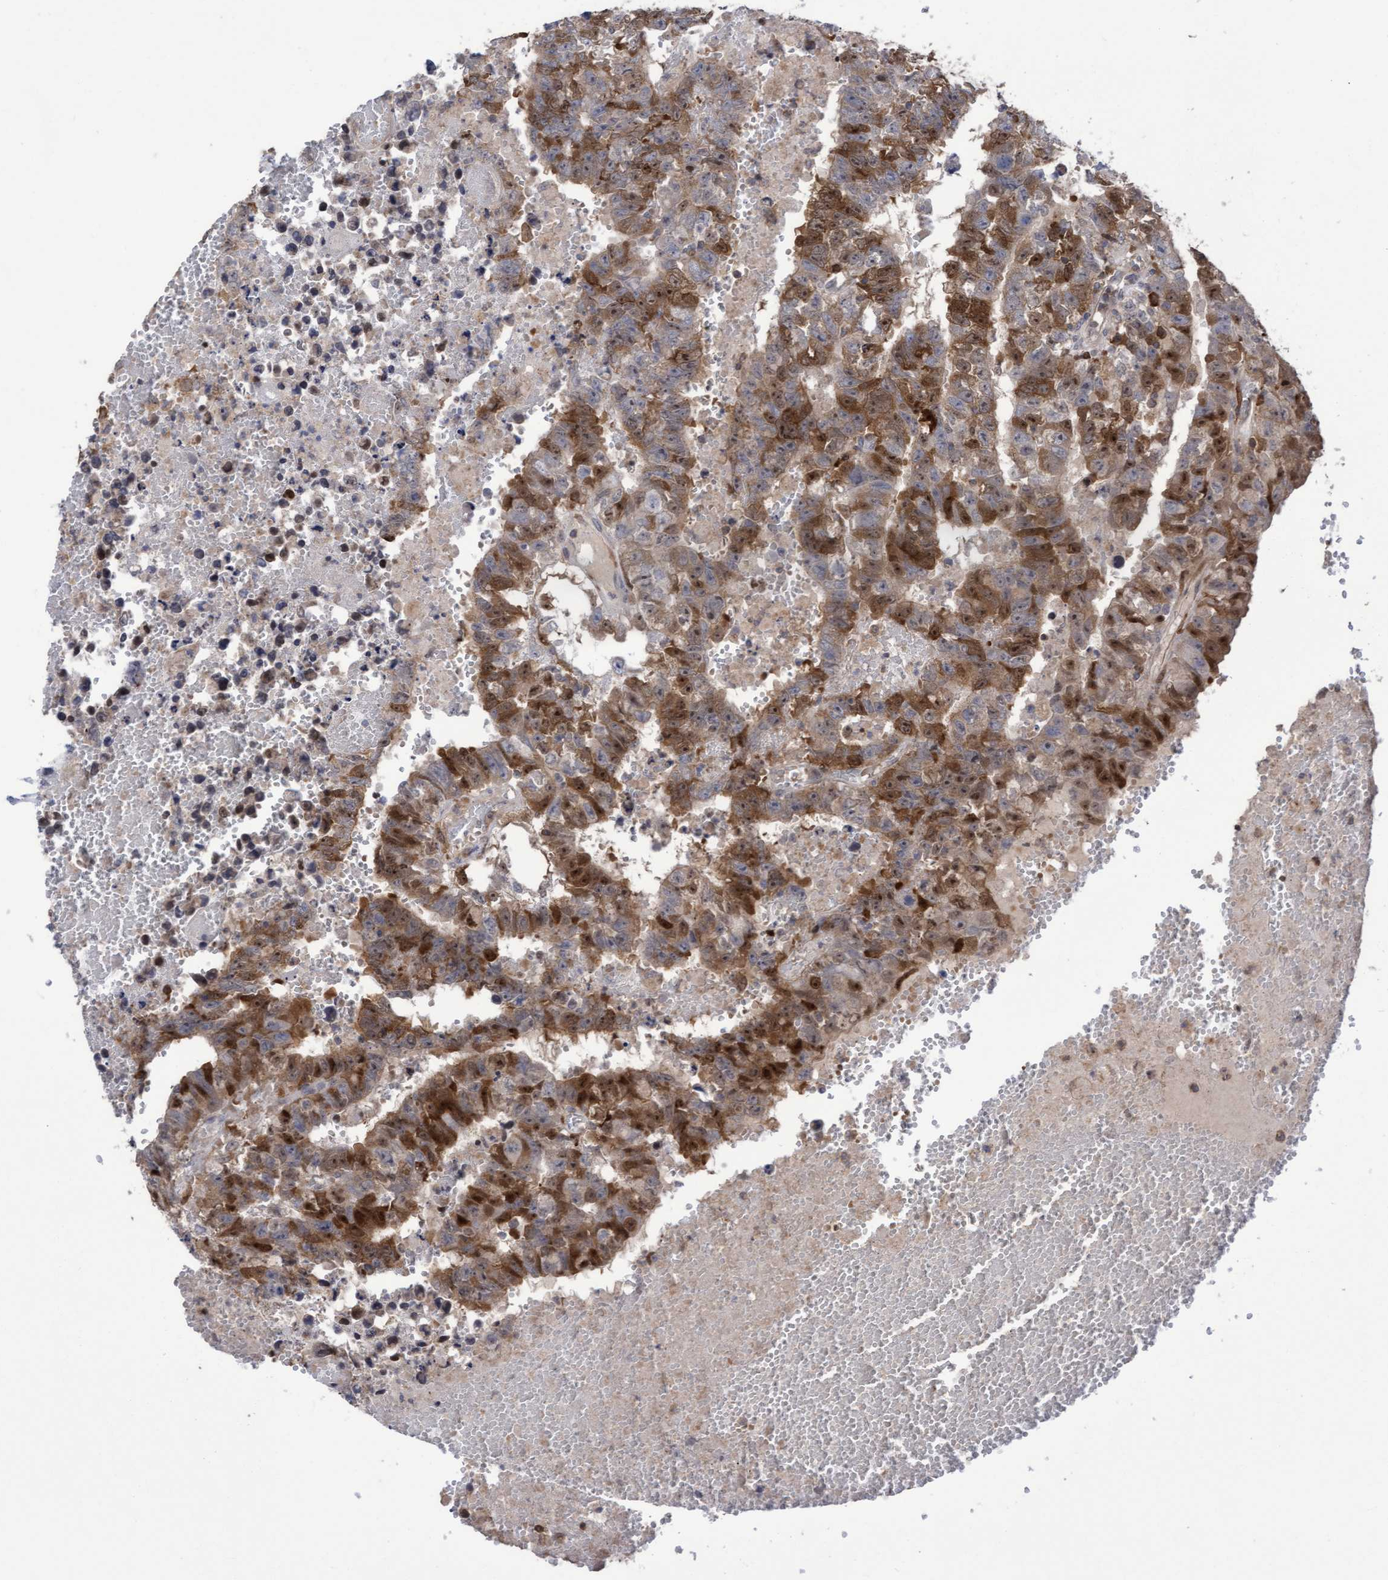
{"staining": {"intensity": "moderate", "quantity": ">75%", "location": "cytoplasmic/membranous,nuclear"}, "tissue": "testis cancer", "cell_type": "Tumor cells", "image_type": "cancer", "snomed": [{"axis": "morphology", "description": "Carcinoma, Embryonal, NOS"}, {"axis": "topography", "description": "Testis"}], "caption": "IHC micrograph of neoplastic tissue: human embryonal carcinoma (testis) stained using IHC displays medium levels of moderate protein expression localized specifically in the cytoplasmic/membranous and nuclear of tumor cells, appearing as a cytoplasmic/membranous and nuclear brown color.", "gene": "SLBP", "patient": {"sex": "male", "age": 25}}